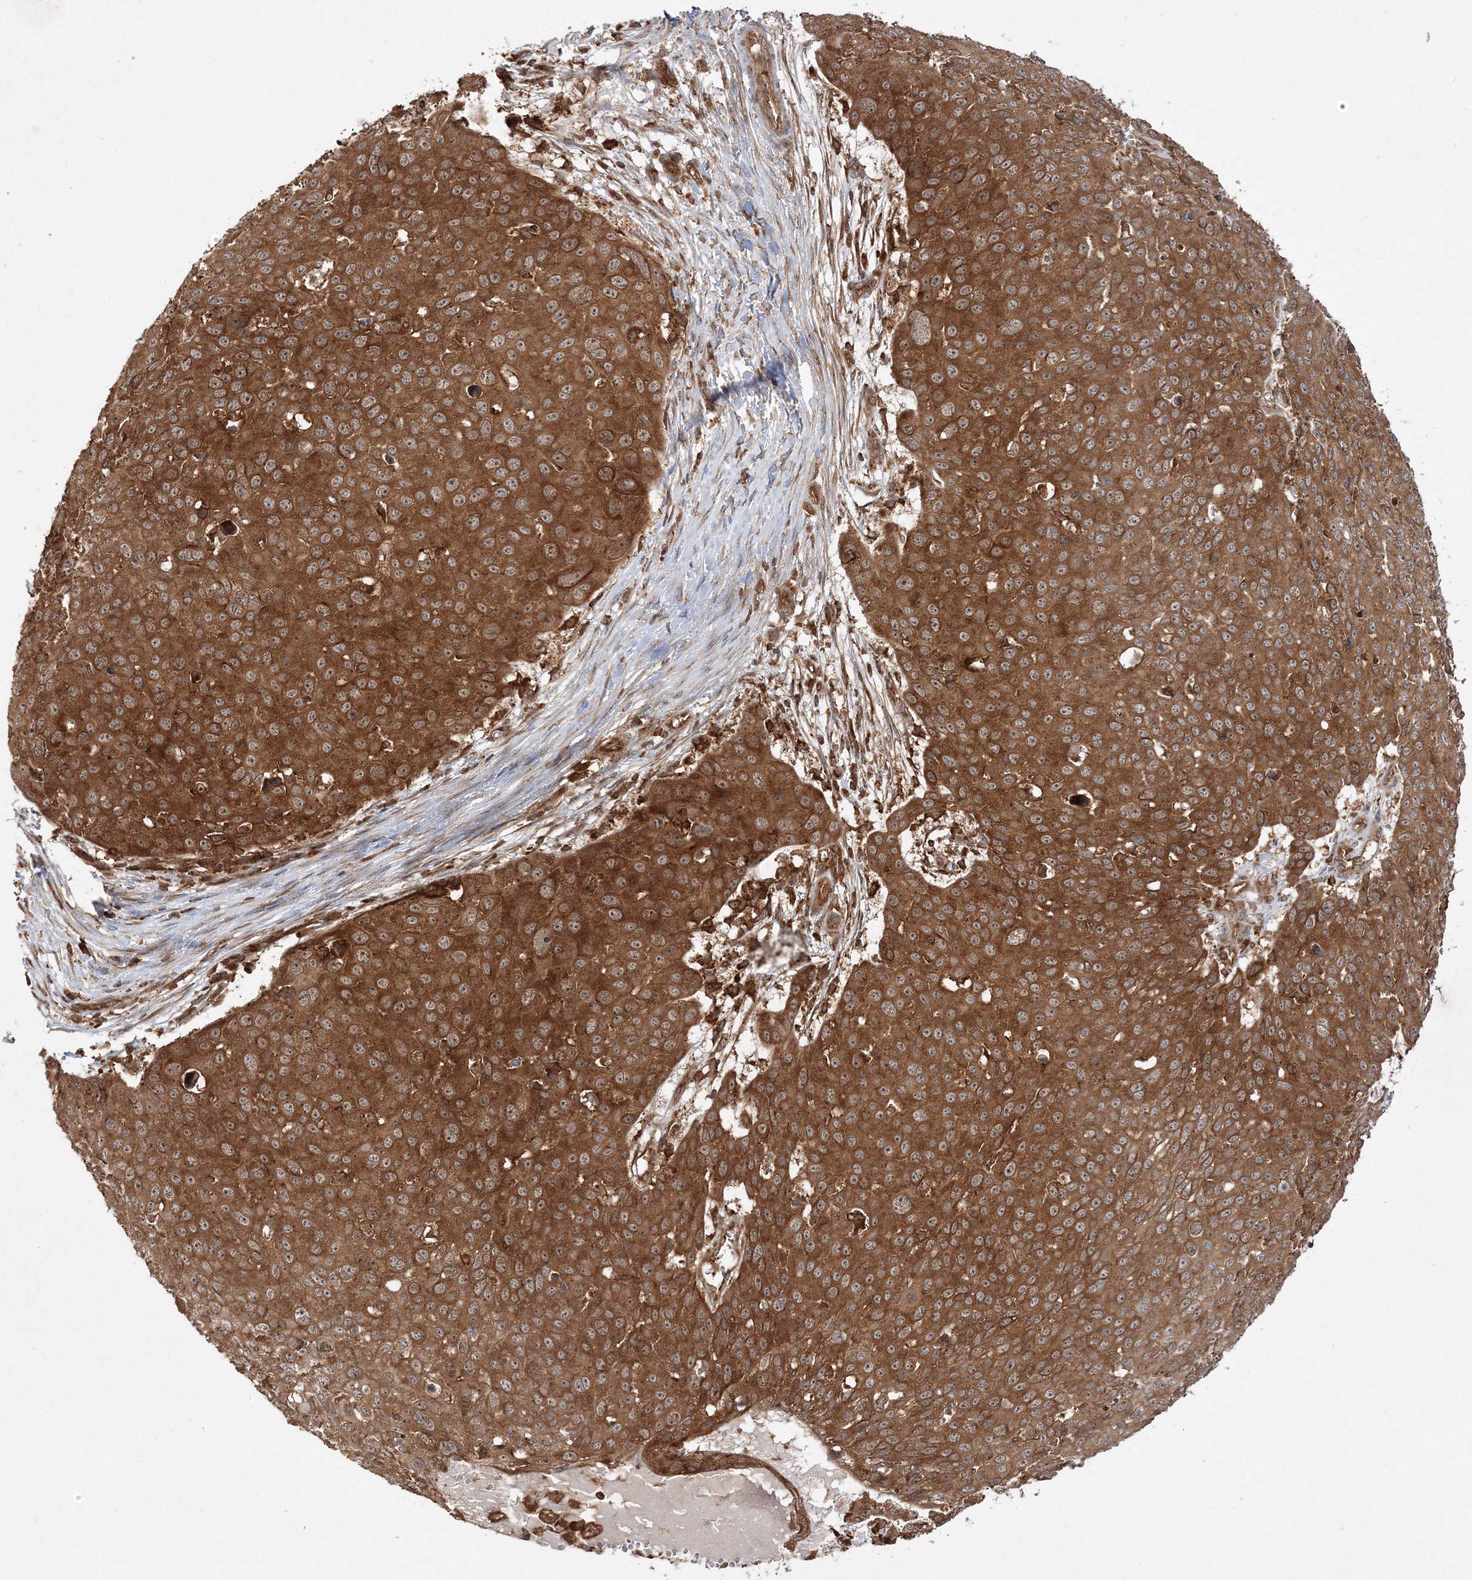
{"staining": {"intensity": "strong", "quantity": ">75%", "location": "cytoplasmic/membranous"}, "tissue": "skin cancer", "cell_type": "Tumor cells", "image_type": "cancer", "snomed": [{"axis": "morphology", "description": "Squamous cell carcinoma, NOS"}, {"axis": "topography", "description": "Skin"}], "caption": "A micrograph of skin cancer (squamous cell carcinoma) stained for a protein shows strong cytoplasmic/membranous brown staining in tumor cells.", "gene": "WDR37", "patient": {"sex": "male", "age": 71}}